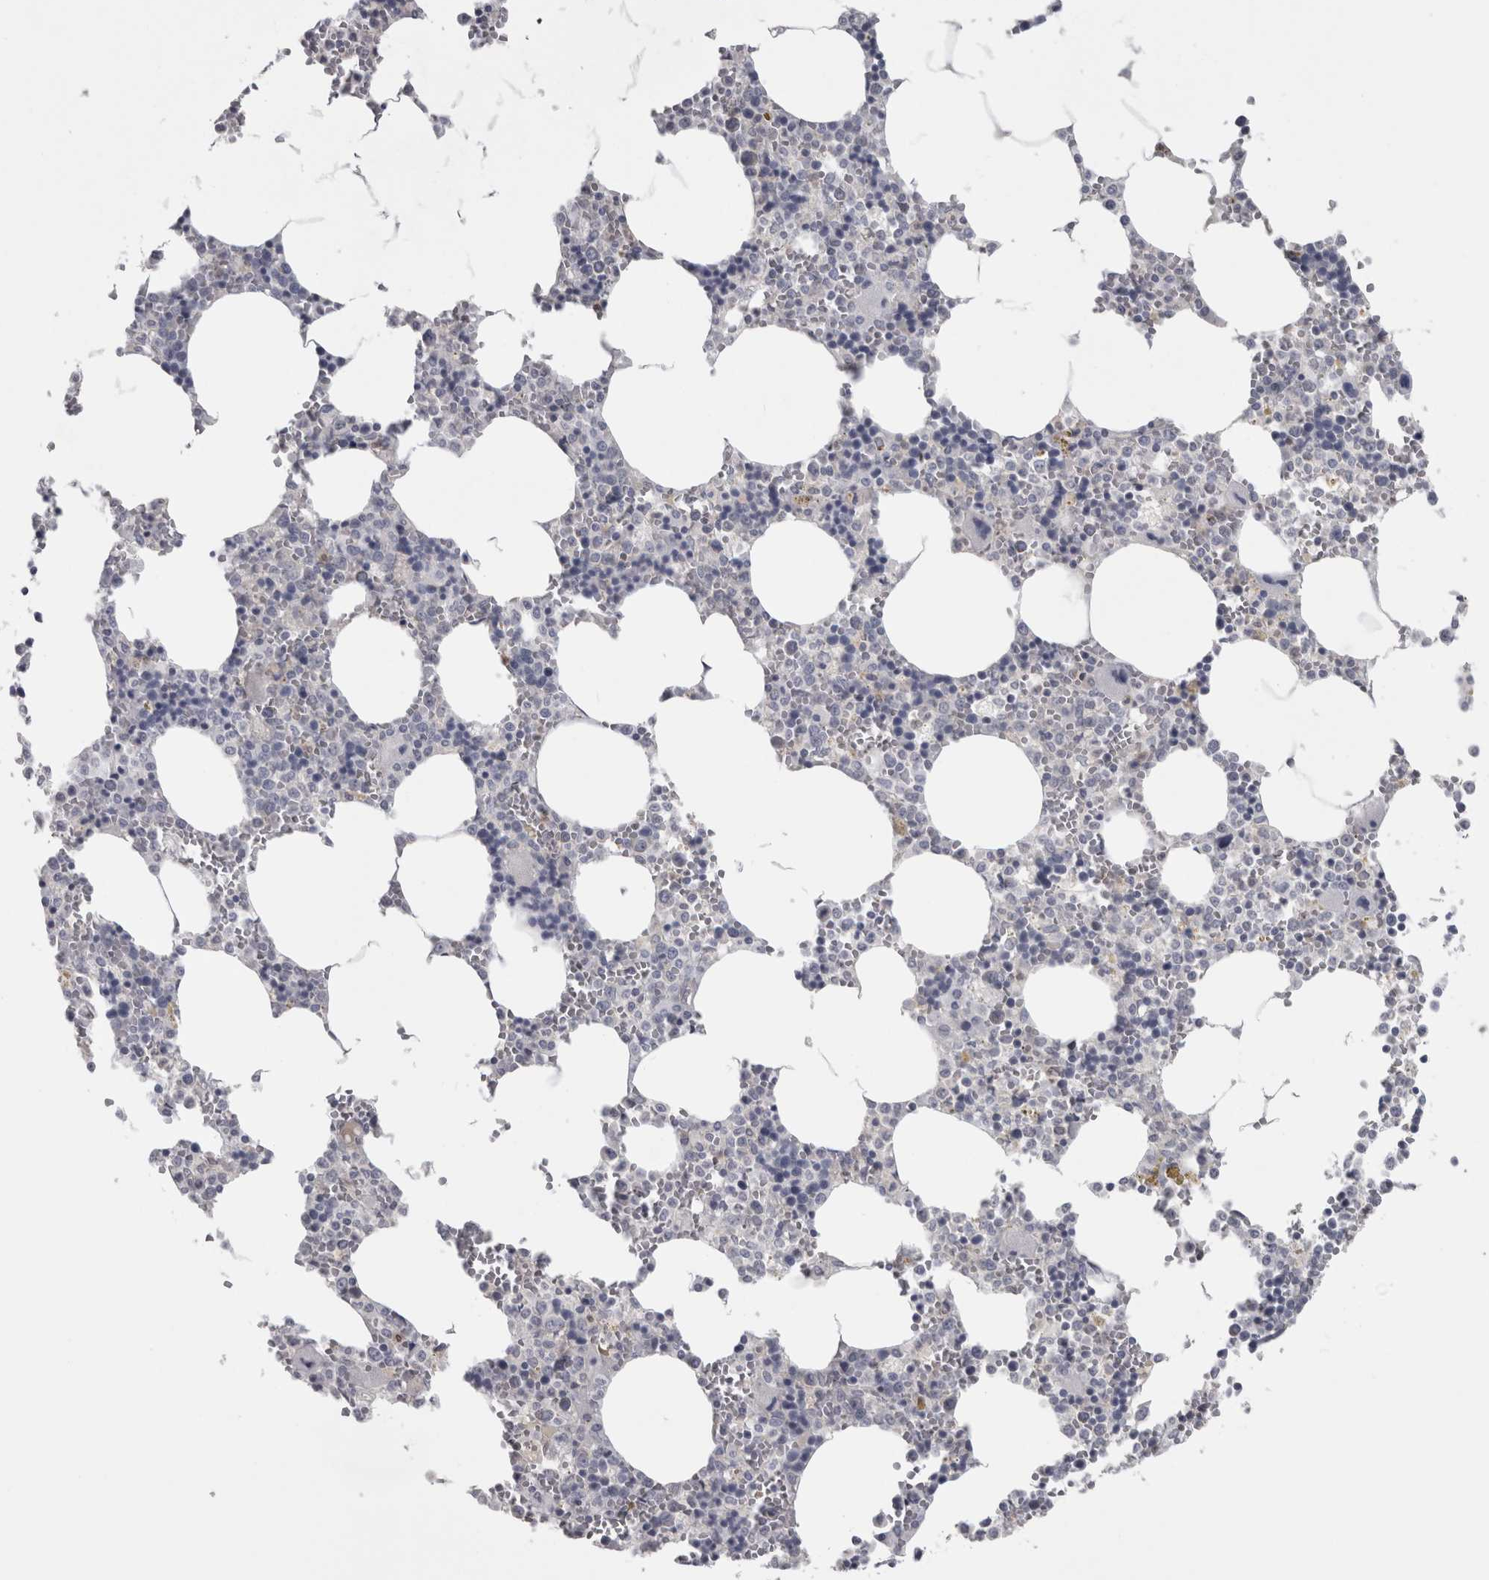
{"staining": {"intensity": "negative", "quantity": "none", "location": "none"}, "tissue": "bone marrow", "cell_type": "Hematopoietic cells", "image_type": "normal", "snomed": [{"axis": "morphology", "description": "Normal tissue, NOS"}, {"axis": "topography", "description": "Bone marrow"}], "caption": "Immunohistochemical staining of unremarkable bone marrow displays no significant staining in hematopoietic cells. (DAB IHC, high magnification).", "gene": "PPP1R12B", "patient": {"sex": "male", "age": 70}}